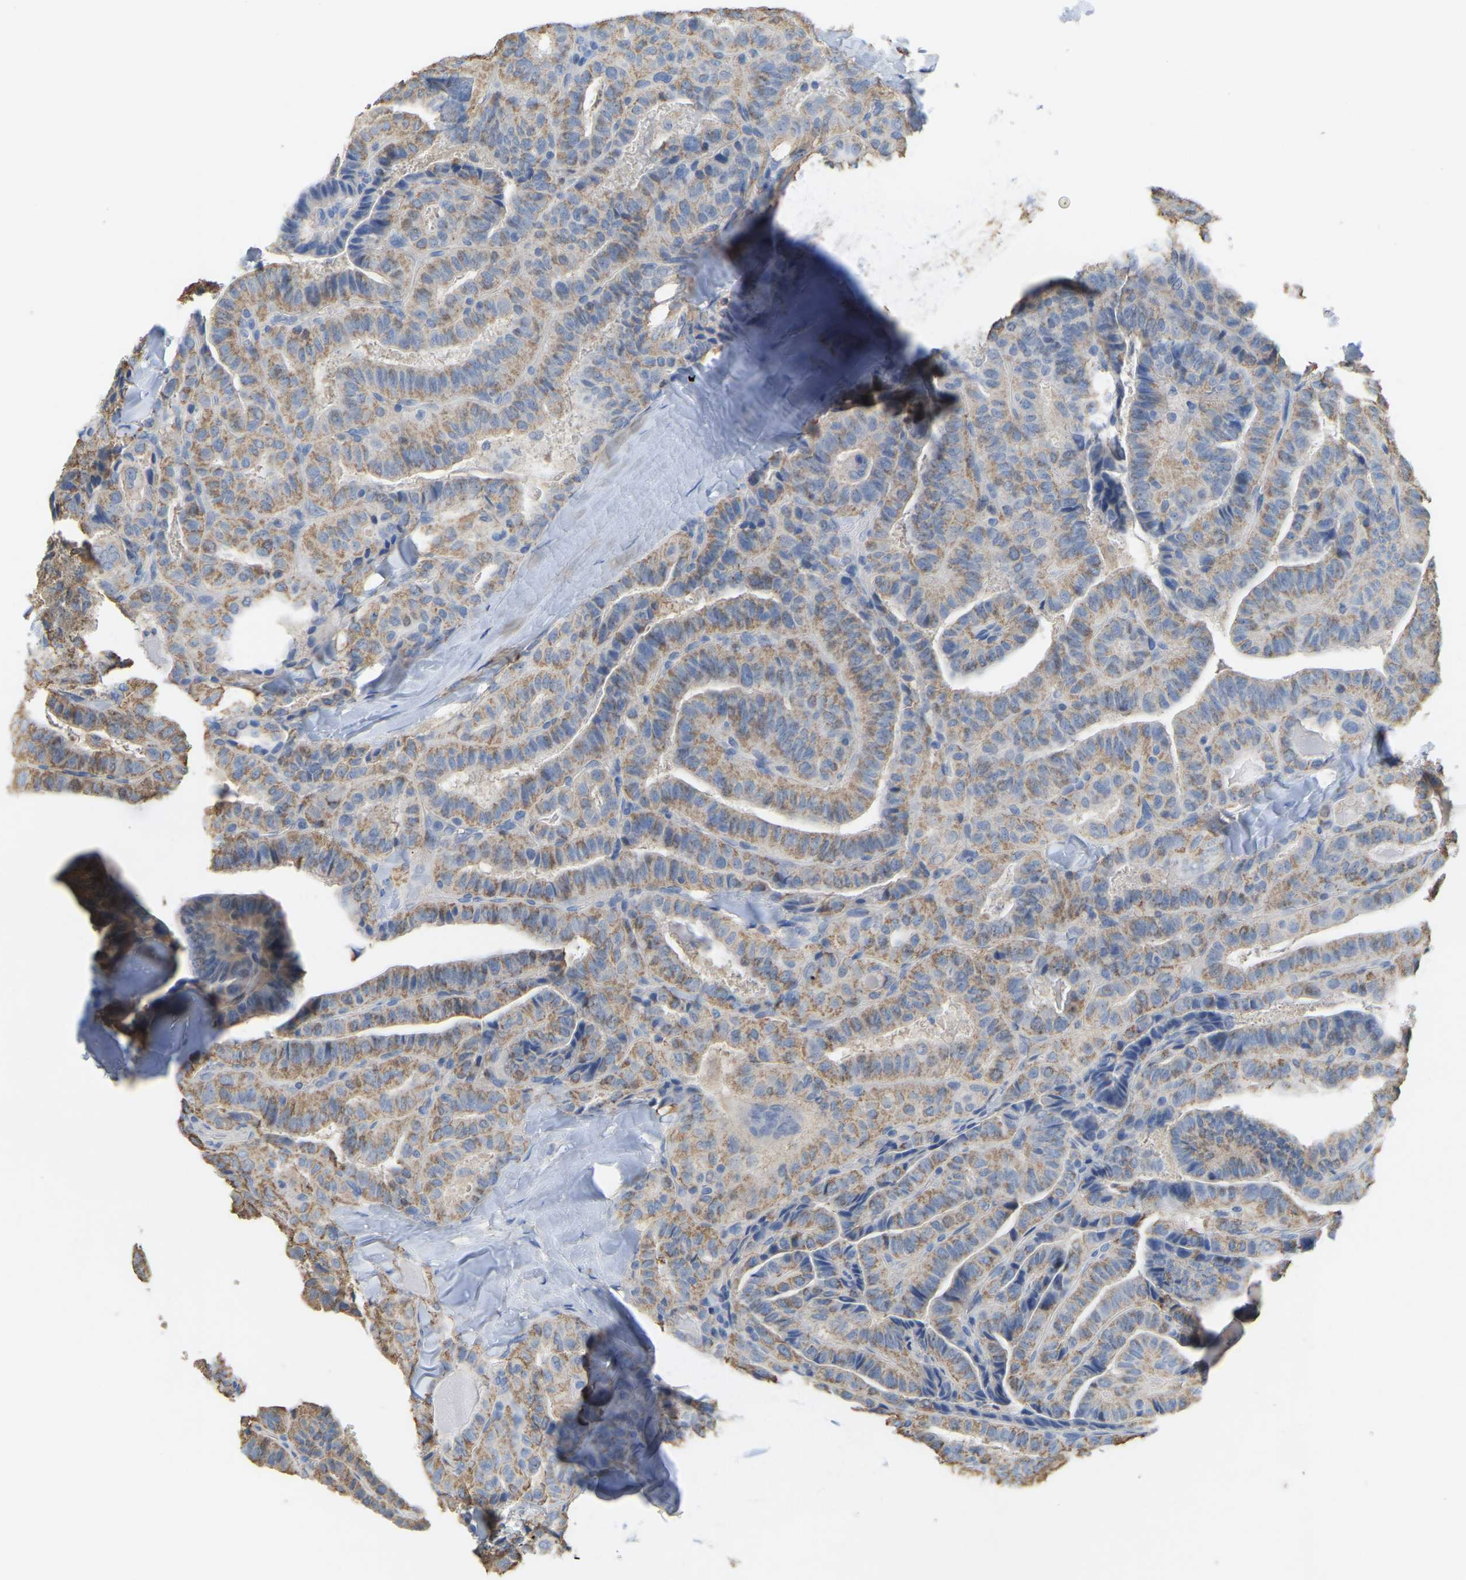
{"staining": {"intensity": "moderate", "quantity": ">75%", "location": "cytoplasmic/membranous"}, "tissue": "thyroid cancer", "cell_type": "Tumor cells", "image_type": "cancer", "snomed": [{"axis": "morphology", "description": "Papillary adenocarcinoma, NOS"}, {"axis": "topography", "description": "Thyroid gland"}], "caption": "A brown stain highlights moderate cytoplasmic/membranous staining of a protein in human thyroid cancer (papillary adenocarcinoma) tumor cells. (brown staining indicates protein expression, while blue staining denotes nuclei).", "gene": "SERPINB5", "patient": {"sex": "male", "age": 77}}